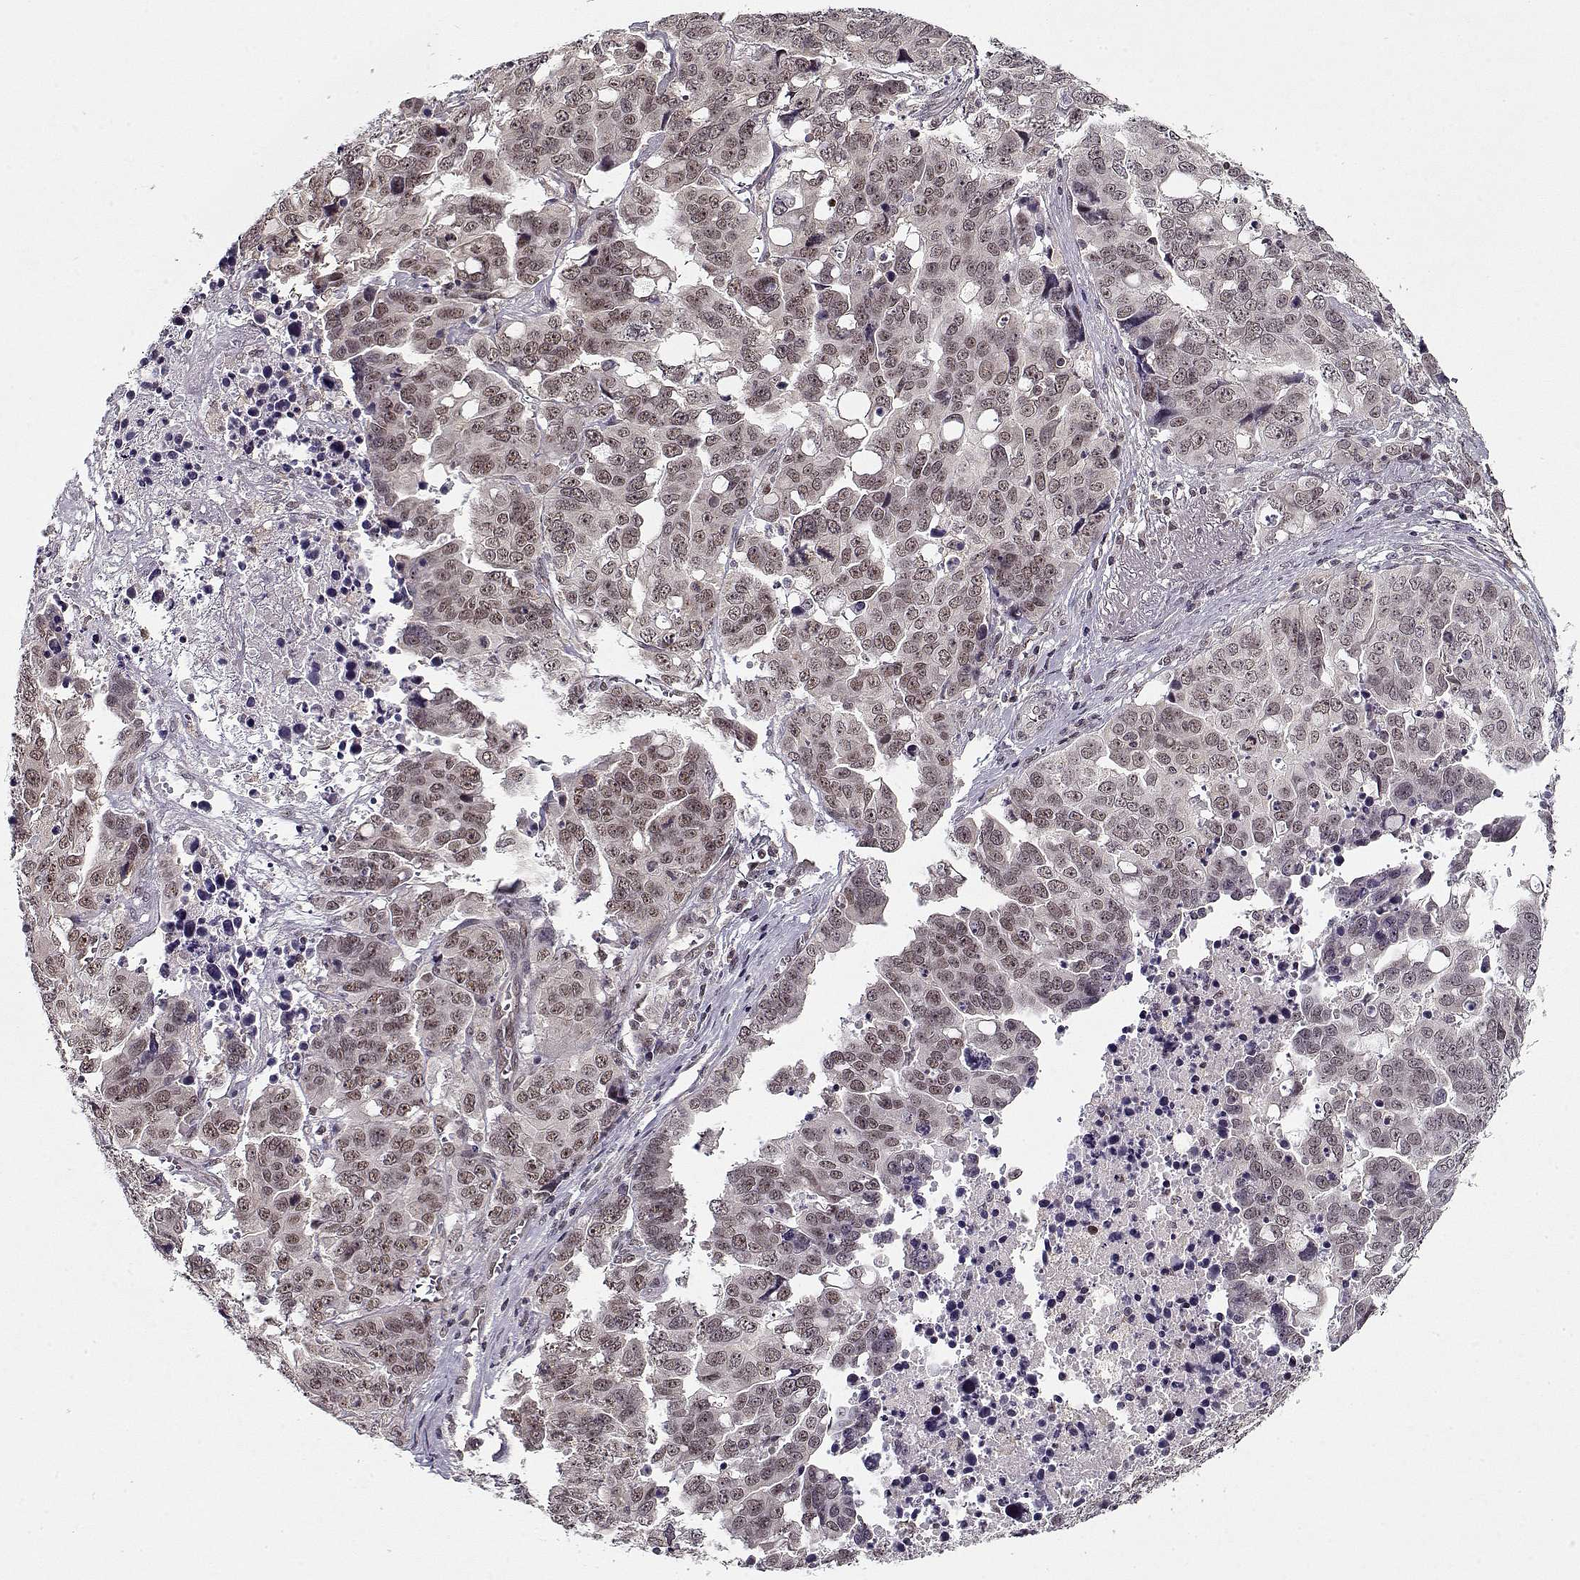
{"staining": {"intensity": "weak", "quantity": ">75%", "location": "nuclear"}, "tissue": "ovarian cancer", "cell_type": "Tumor cells", "image_type": "cancer", "snomed": [{"axis": "morphology", "description": "Carcinoma, endometroid"}, {"axis": "topography", "description": "Ovary"}], "caption": "A histopathology image of human endometroid carcinoma (ovarian) stained for a protein shows weak nuclear brown staining in tumor cells. The staining is performed using DAB brown chromogen to label protein expression. The nuclei are counter-stained blue using hematoxylin.", "gene": "TESPA1", "patient": {"sex": "female", "age": 78}}